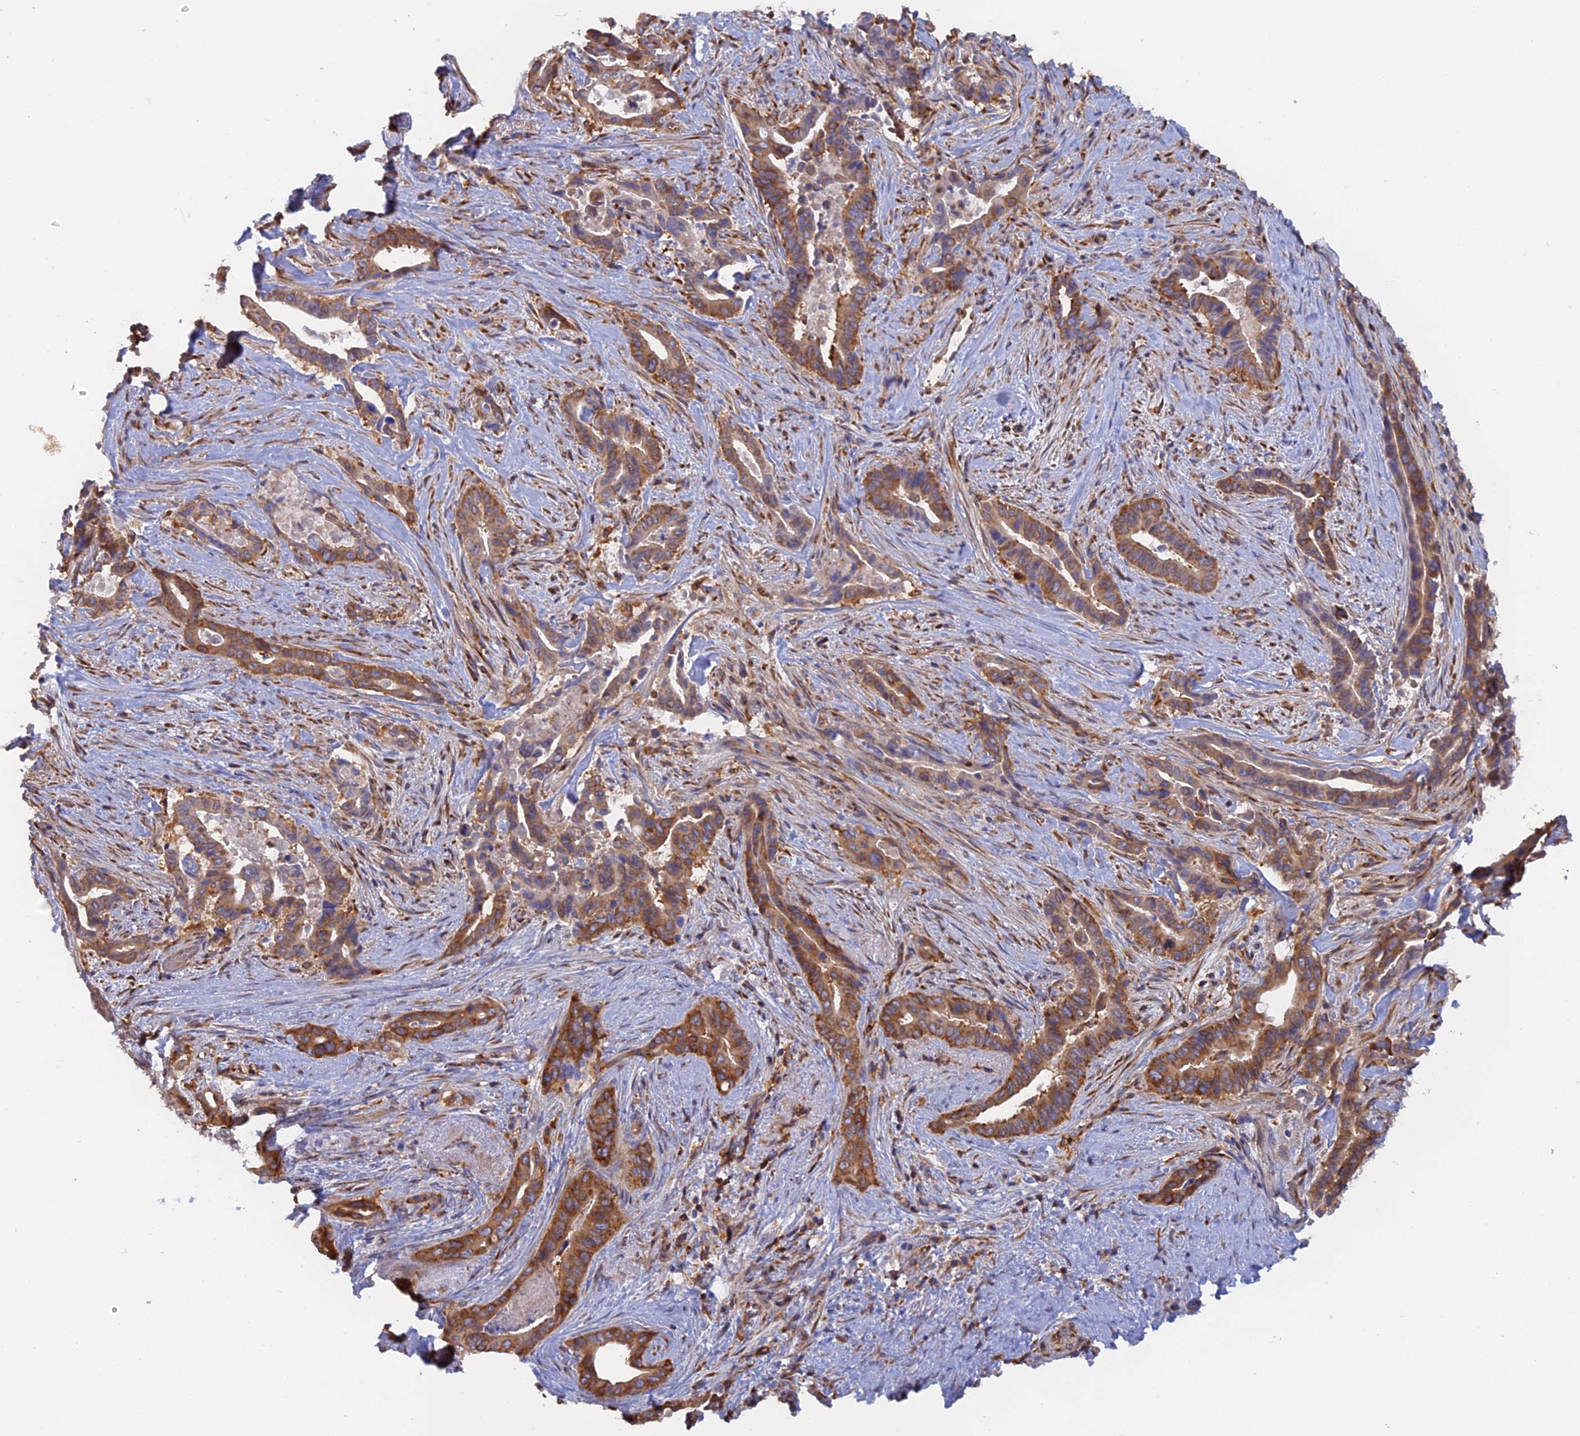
{"staining": {"intensity": "moderate", "quantity": ">75%", "location": "cytoplasmic/membranous"}, "tissue": "pancreatic cancer", "cell_type": "Tumor cells", "image_type": "cancer", "snomed": [{"axis": "morphology", "description": "Adenocarcinoma, NOS"}, {"axis": "topography", "description": "Pancreas"}], "caption": "Pancreatic cancer (adenocarcinoma) stained with a protein marker demonstrates moderate staining in tumor cells.", "gene": "GMIP", "patient": {"sex": "female", "age": 77}}